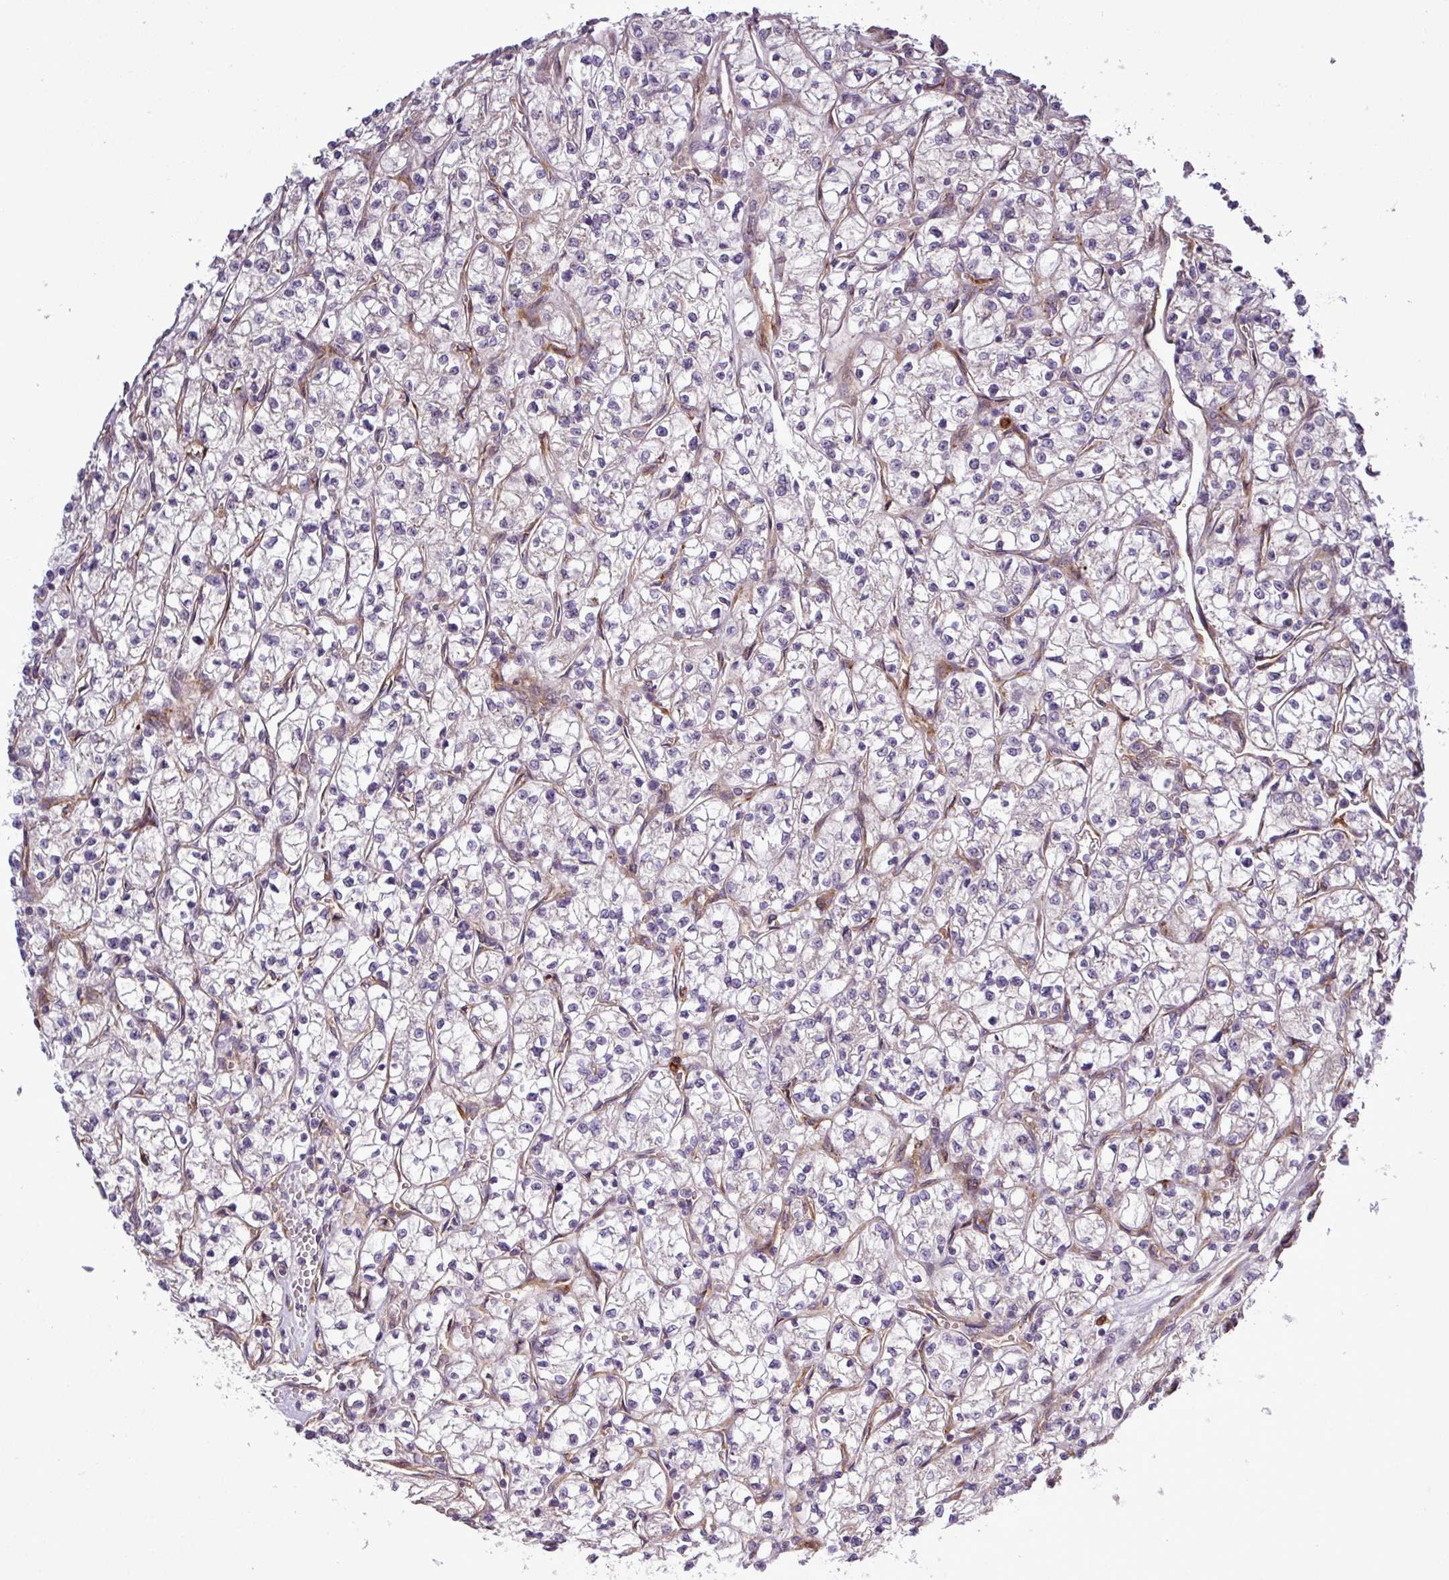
{"staining": {"intensity": "negative", "quantity": "none", "location": "none"}, "tissue": "renal cancer", "cell_type": "Tumor cells", "image_type": "cancer", "snomed": [{"axis": "morphology", "description": "Adenocarcinoma, NOS"}, {"axis": "topography", "description": "Kidney"}], "caption": "Immunohistochemistry (IHC) photomicrograph of neoplastic tissue: human renal cancer stained with DAB reveals no significant protein positivity in tumor cells.", "gene": "PCDH1", "patient": {"sex": "female", "age": 64}}